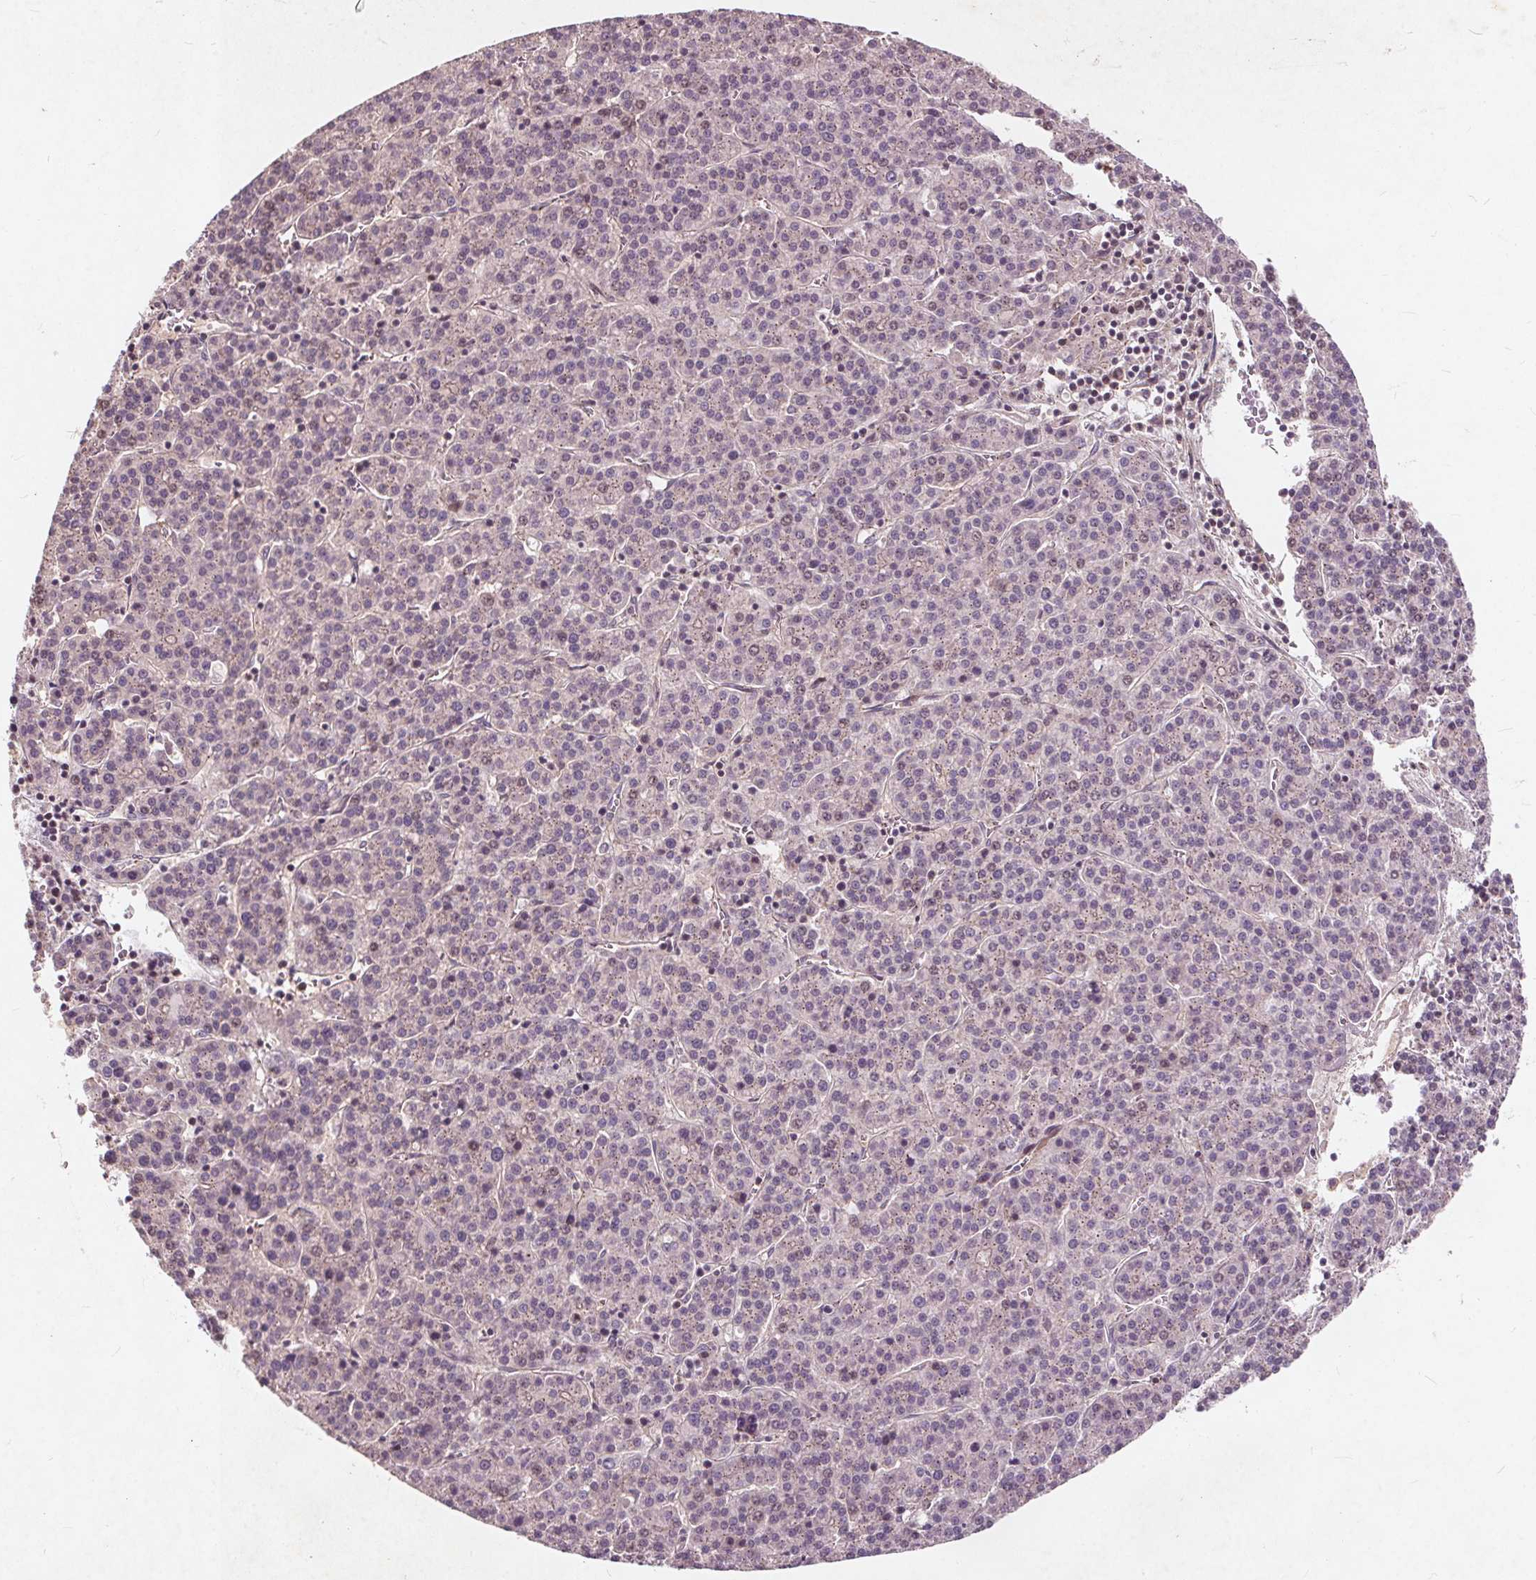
{"staining": {"intensity": "negative", "quantity": "none", "location": "none"}, "tissue": "liver cancer", "cell_type": "Tumor cells", "image_type": "cancer", "snomed": [{"axis": "morphology", "description": "Carcinoma, Hepatocellular, NOS"}, {"axis": "topography", "description": "Liver"}], "caption": "Tumor cells show no significant expression in hepatocellular carcinoma (liver).", "gene": "CSNK1G2", "patient": {"sex": "female", "age": 58}}